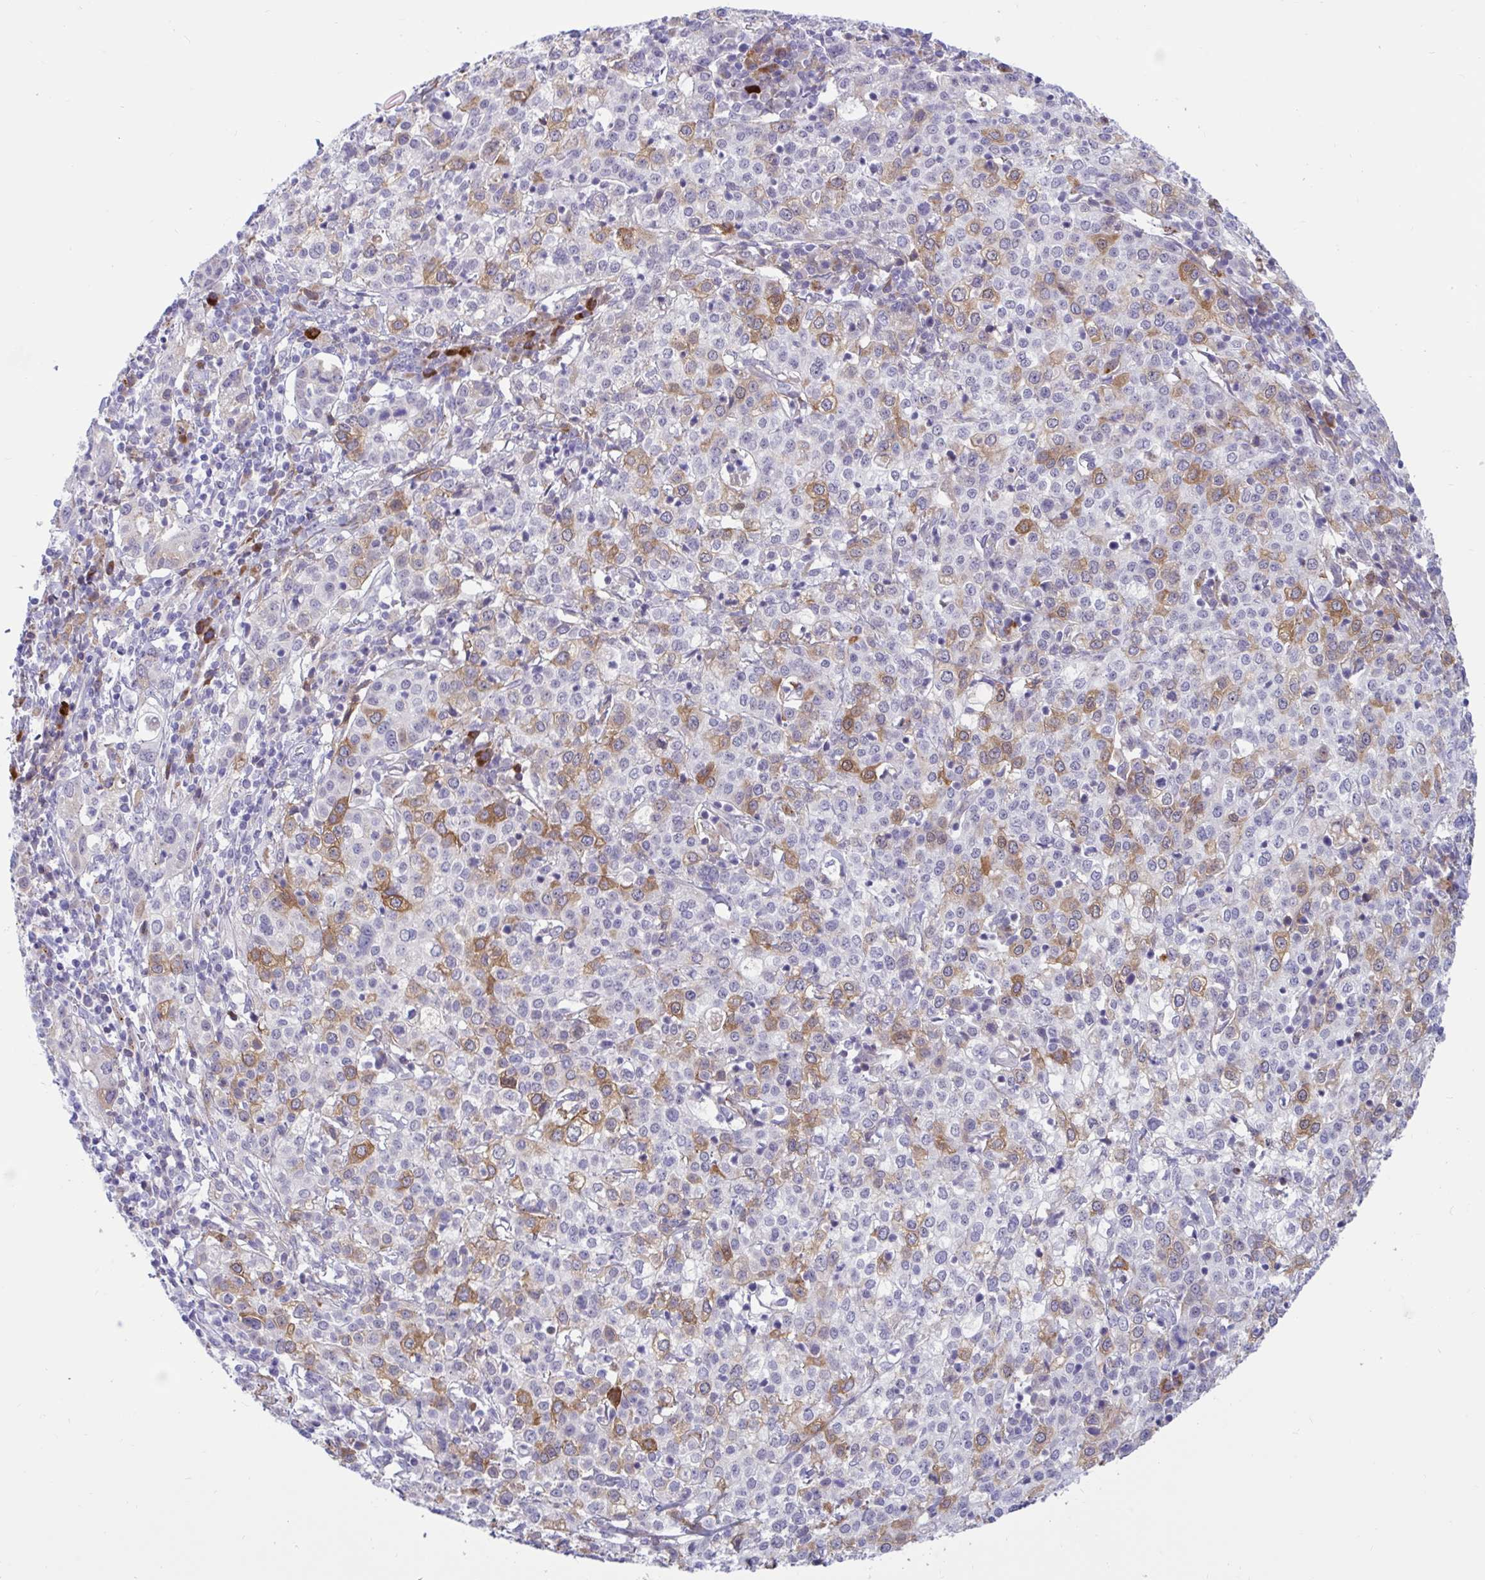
{"staining": {"intensity": "moderate", "quantity": "<25%", "location": "cytoplasmic/membranous"}, "tissue": "cervical cancer", "cell_type": "Tumor cells", "image_type": "cancer", "snomed": [{"axis": "morphology", "description": "Normal tissue, NOS"}, {"axis": "morphology", "description": "Adenocarcinoma, NOS"}, {"axis": "topography", "description": "Cervix"}], "caption": "This is a photomicrograph of IHC staining of cervical cancer (adenocarcinoma), which shows moderate positivity in the cytoplasmic/membranous of tumor cells.", "gene": "FAM219B", "patient": {"sex": "female", "age": 44}}